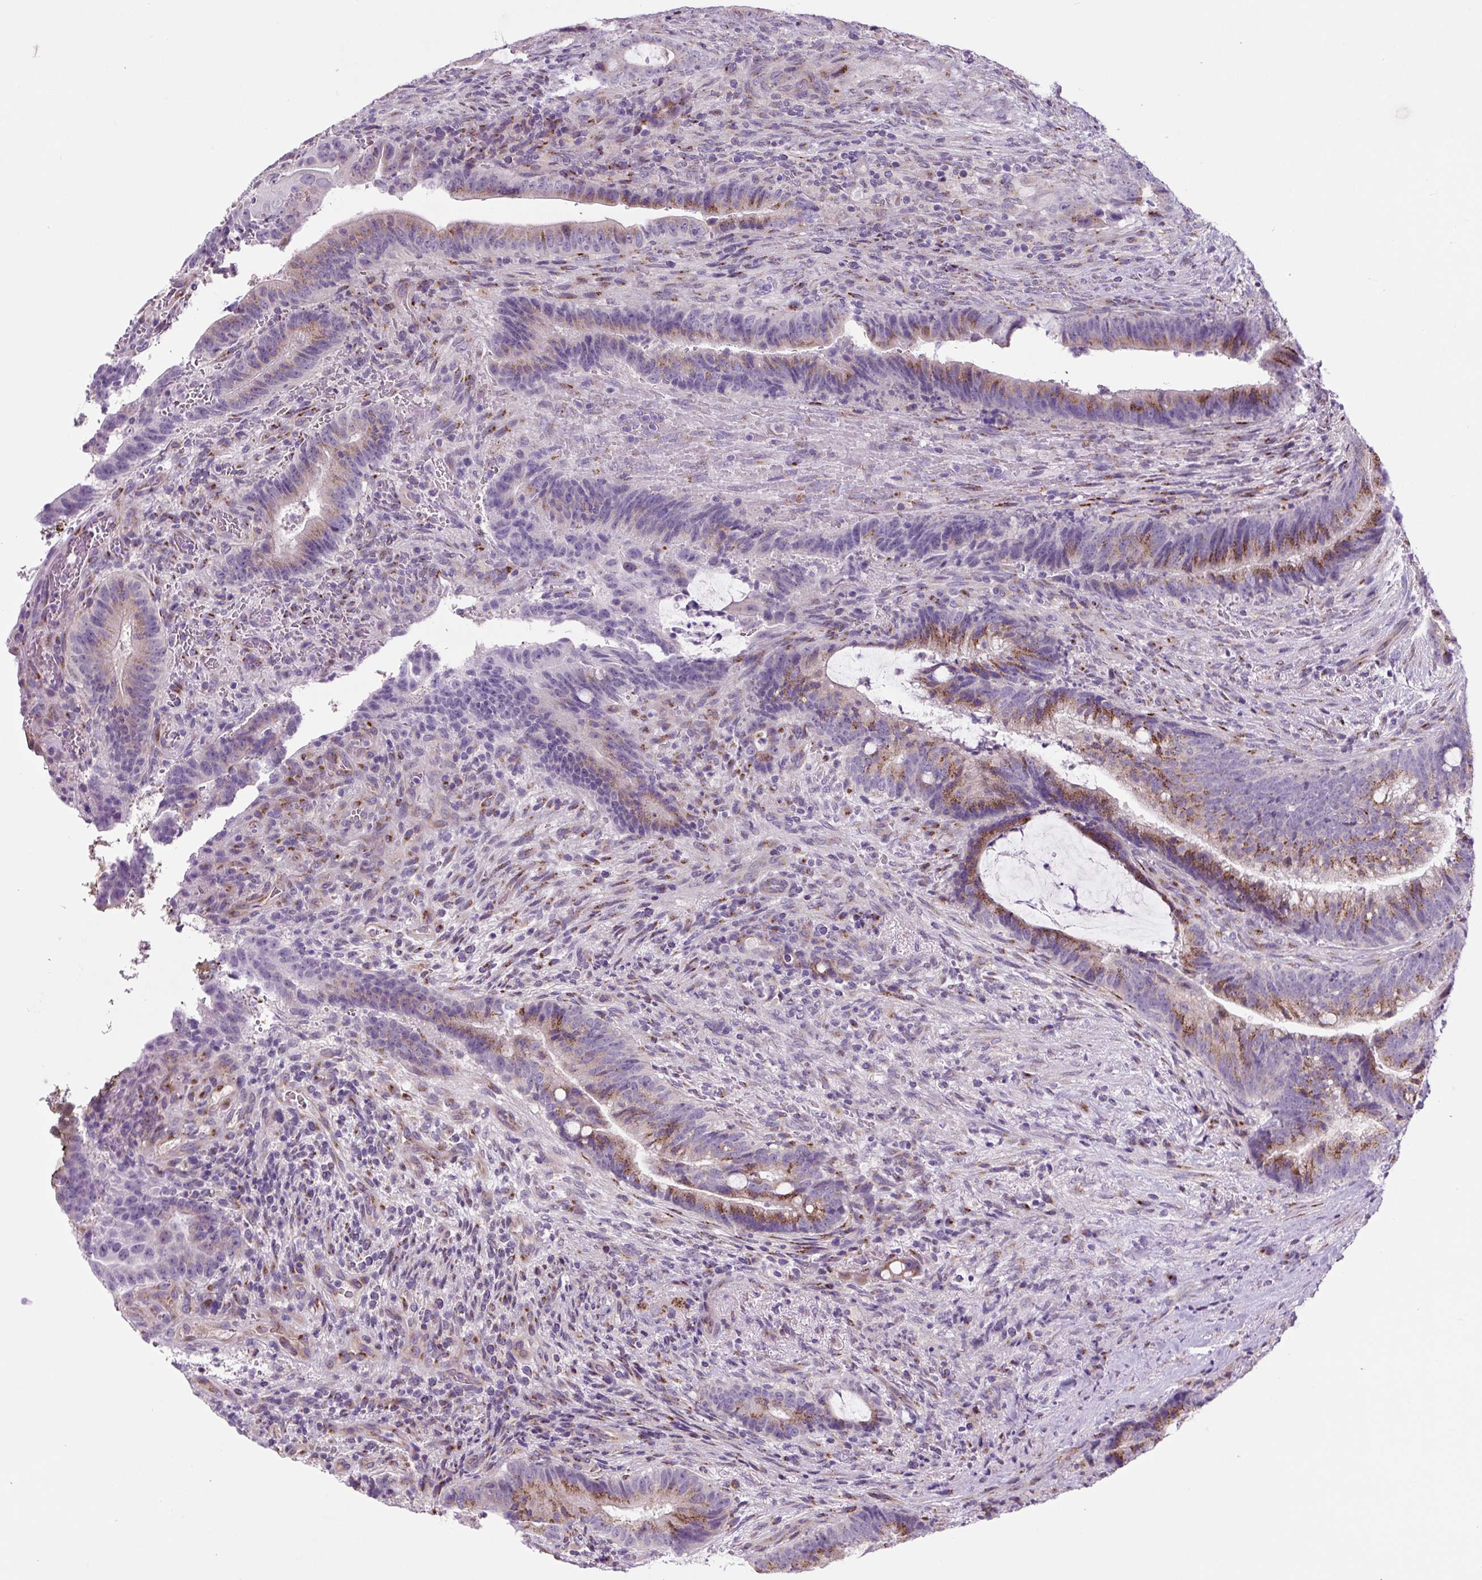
{"staining": {"intensity": "moderate", "quantity": "25%-75%", "location": "cytoplasmic/membranous"}, "tissue": "colorectal cancer", "cell_type": "Tumor cells", "image_type": "cancer", "snomed": [{"axis": "morphology", "description": "Adenocarcinoma, NOS"}, {"axis": "topography", "description": "Colon"}], "caption": "About 25%-75% of tumor cells in colorectal cancer (adenocarcinoma) display moderate cytoplasmic/membranous protein expression as visualized by brown immunohistochemical staining.", "gene": "GORASP1", "patient": {"sex": "female", "age": 43}}